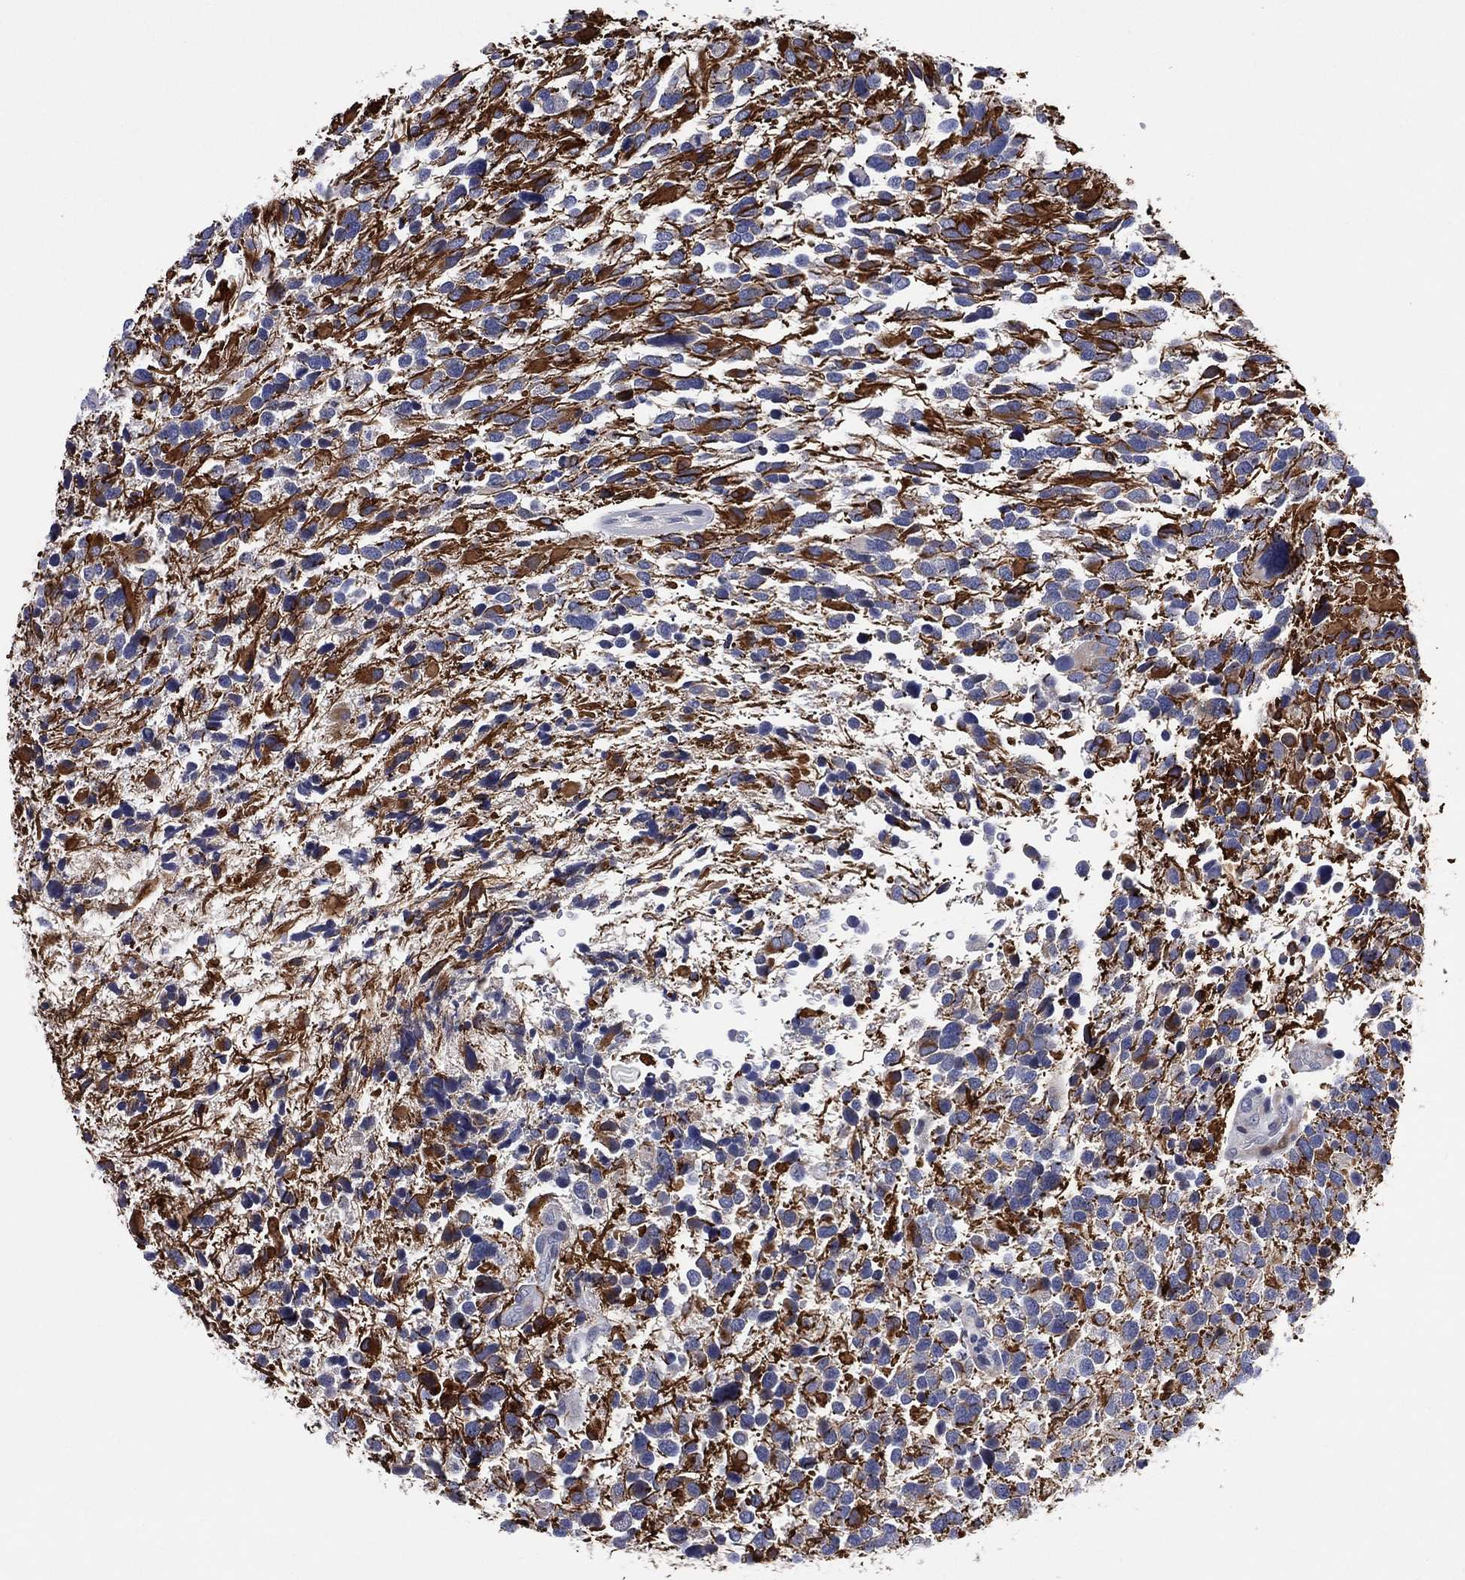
{"staining": {"intensity": "strong", "quantity": "25%-75%", "location": "cytoplasmic/membranous"}, "tissue": "glioma", "cell_type": "Tumor cells", "image_type": "cancer", "snomed": [{"axis": "morphology", "description": "Glioma, malignant, Low grade"}, {"axis": "topography", "description": "Brain"}], "caption": "Glioma tissue demonstrates strong cytoplasmic/membranous expression in about 25%-75% of tumor cells, visualized by immunohistochemistry.", "gene": "CLIP3", "patient": {"sex": "female", "age": 32}}